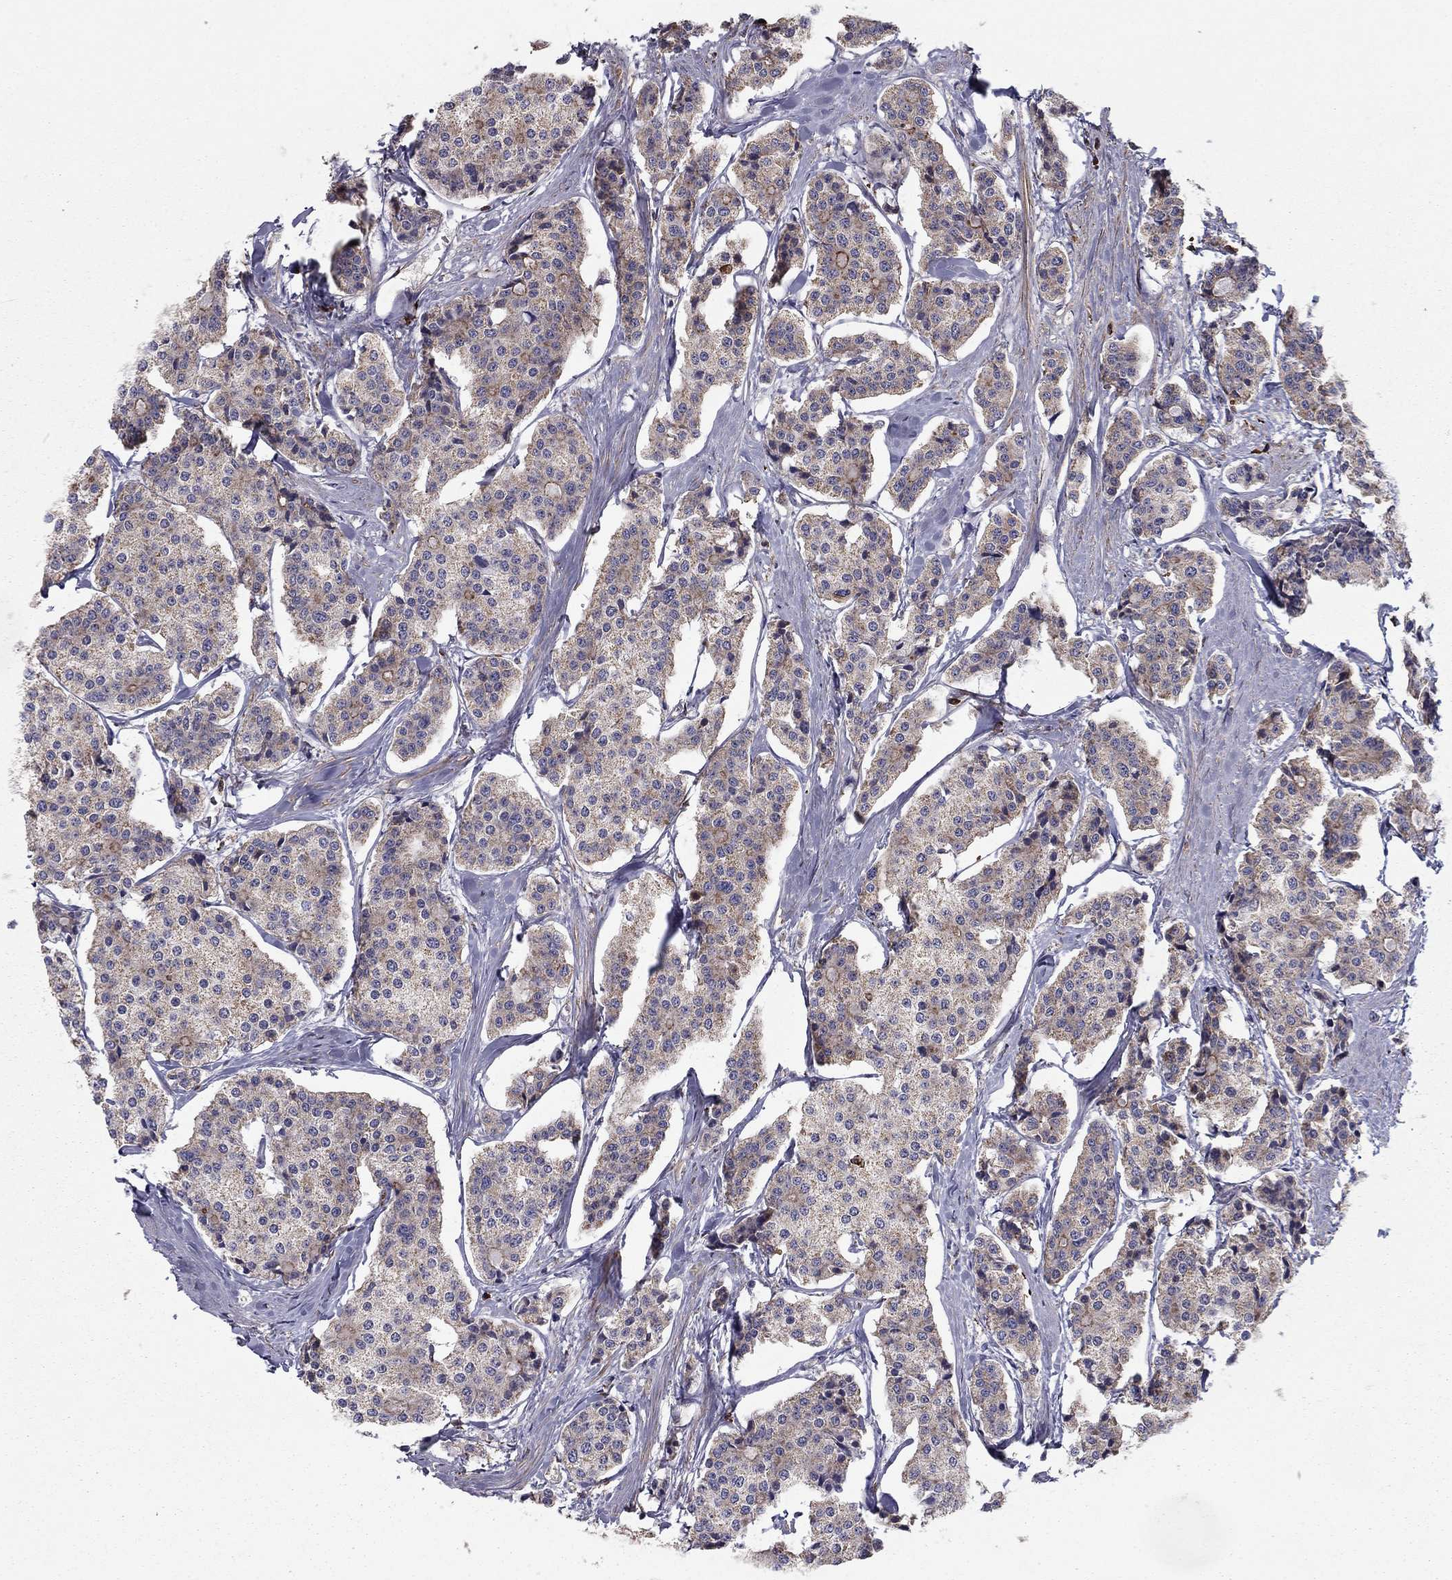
{"staining": {"intensity": "weak", "quantity": "<25%", "location": "cytoplasmic/membranous"}, "tissue": "carcinoid", "cell_type": "Tumor cells", "image_type": "cancer", "snomed": [{"axis": "morphology", "description": "Carcinoid, malignant, NOS"}, {"axis": "topography", "description": "Small intestine"}], "caption": "Carcinoid was stained to show a protein in brown. There is no significant expression in tumor cells.", "gene": "ALG6", "patient": {"sex": "female", "age": 65}}